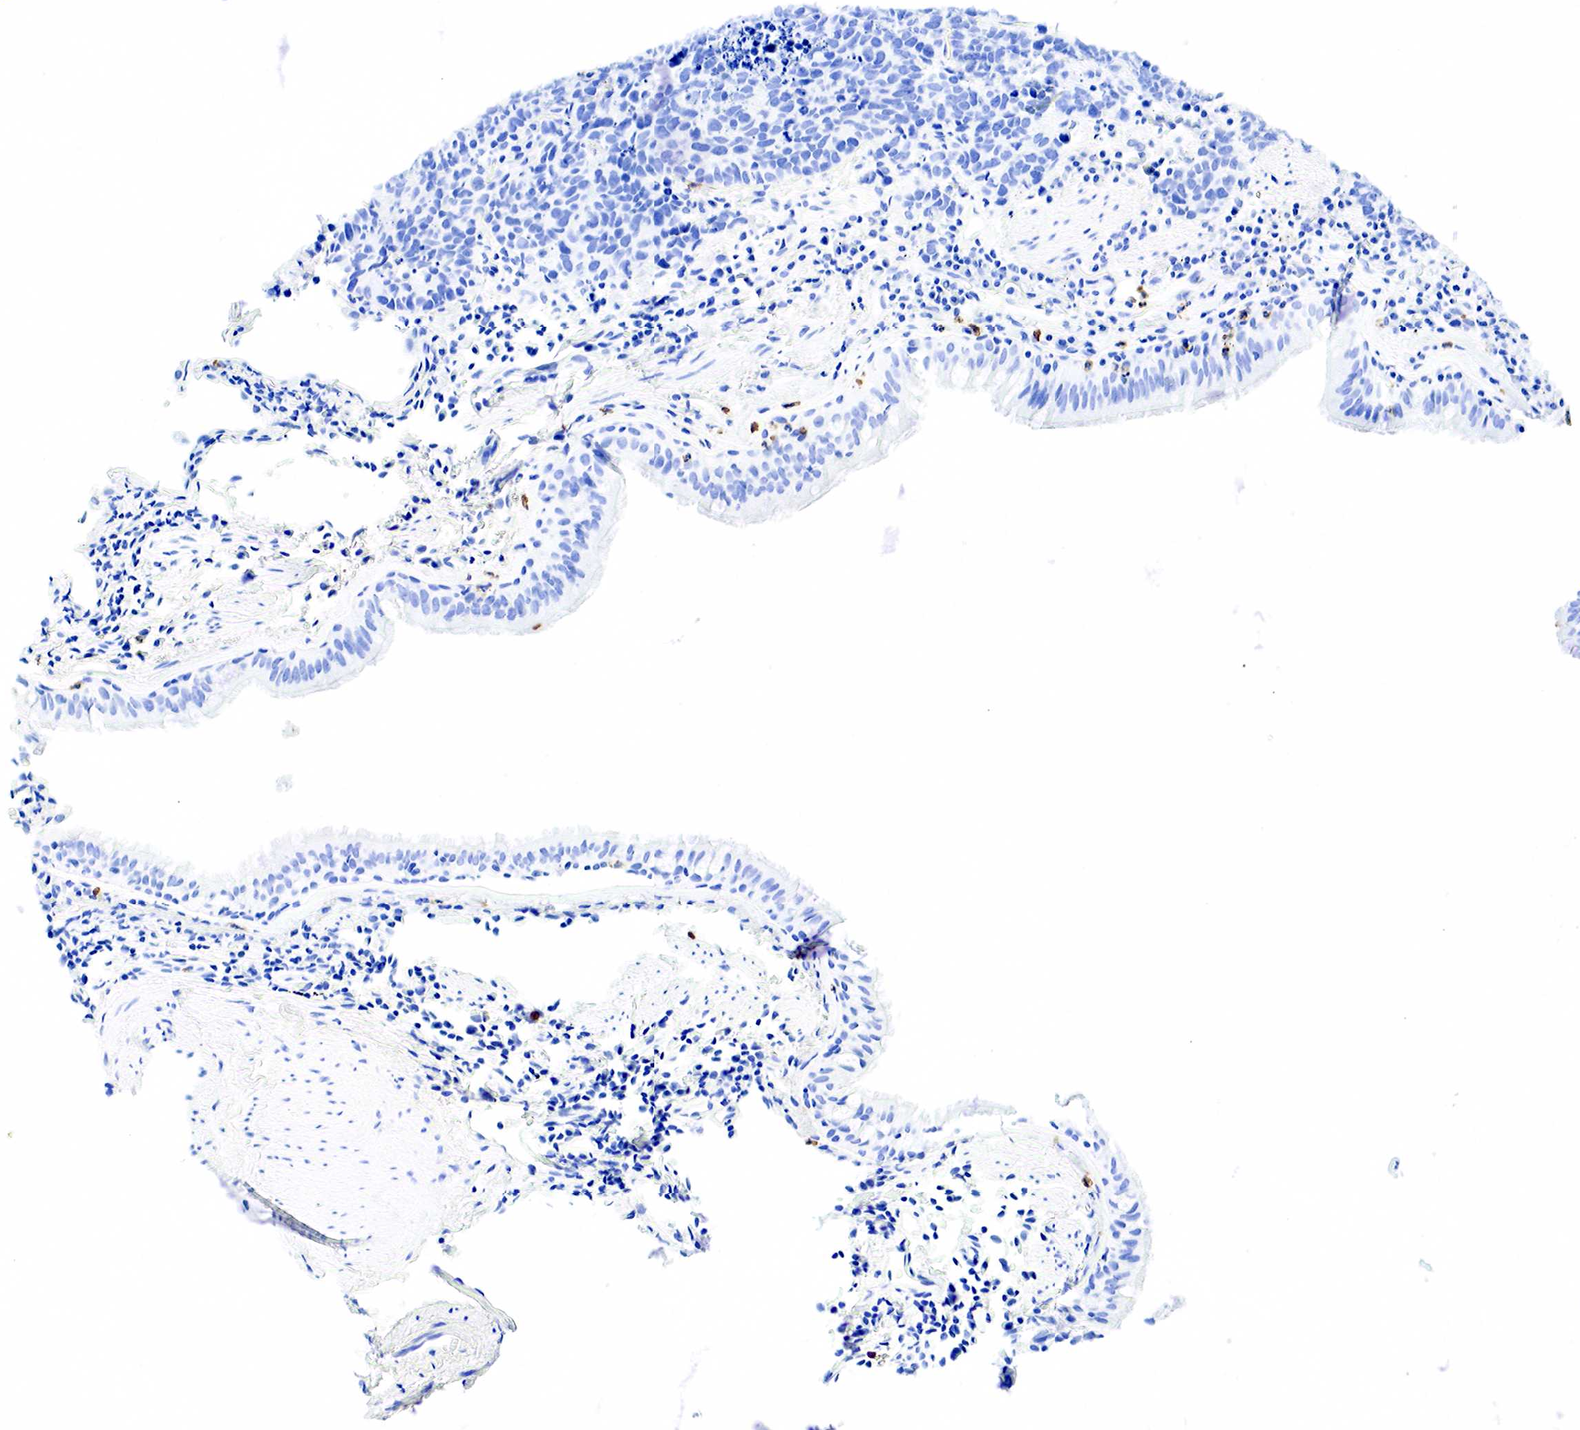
{"staining": {"intensity": "negative", "quantity": "none", "location": "none"}, "tissue": "lung cancer", "cell_type": "Tumor cells", "image_type": "cancer", "snomed": [{"axis": "morphology", "description": "Neoplasm, malignant, NOS"}, {"axis": "topography", "description": "Lung"}], "caption": "Protein analysis of lung cancer (malignant neoplasm) displays no significant expression in tumor cells.", "gene": "FUT4", "patient": {"sex": "female", "age": 75}}